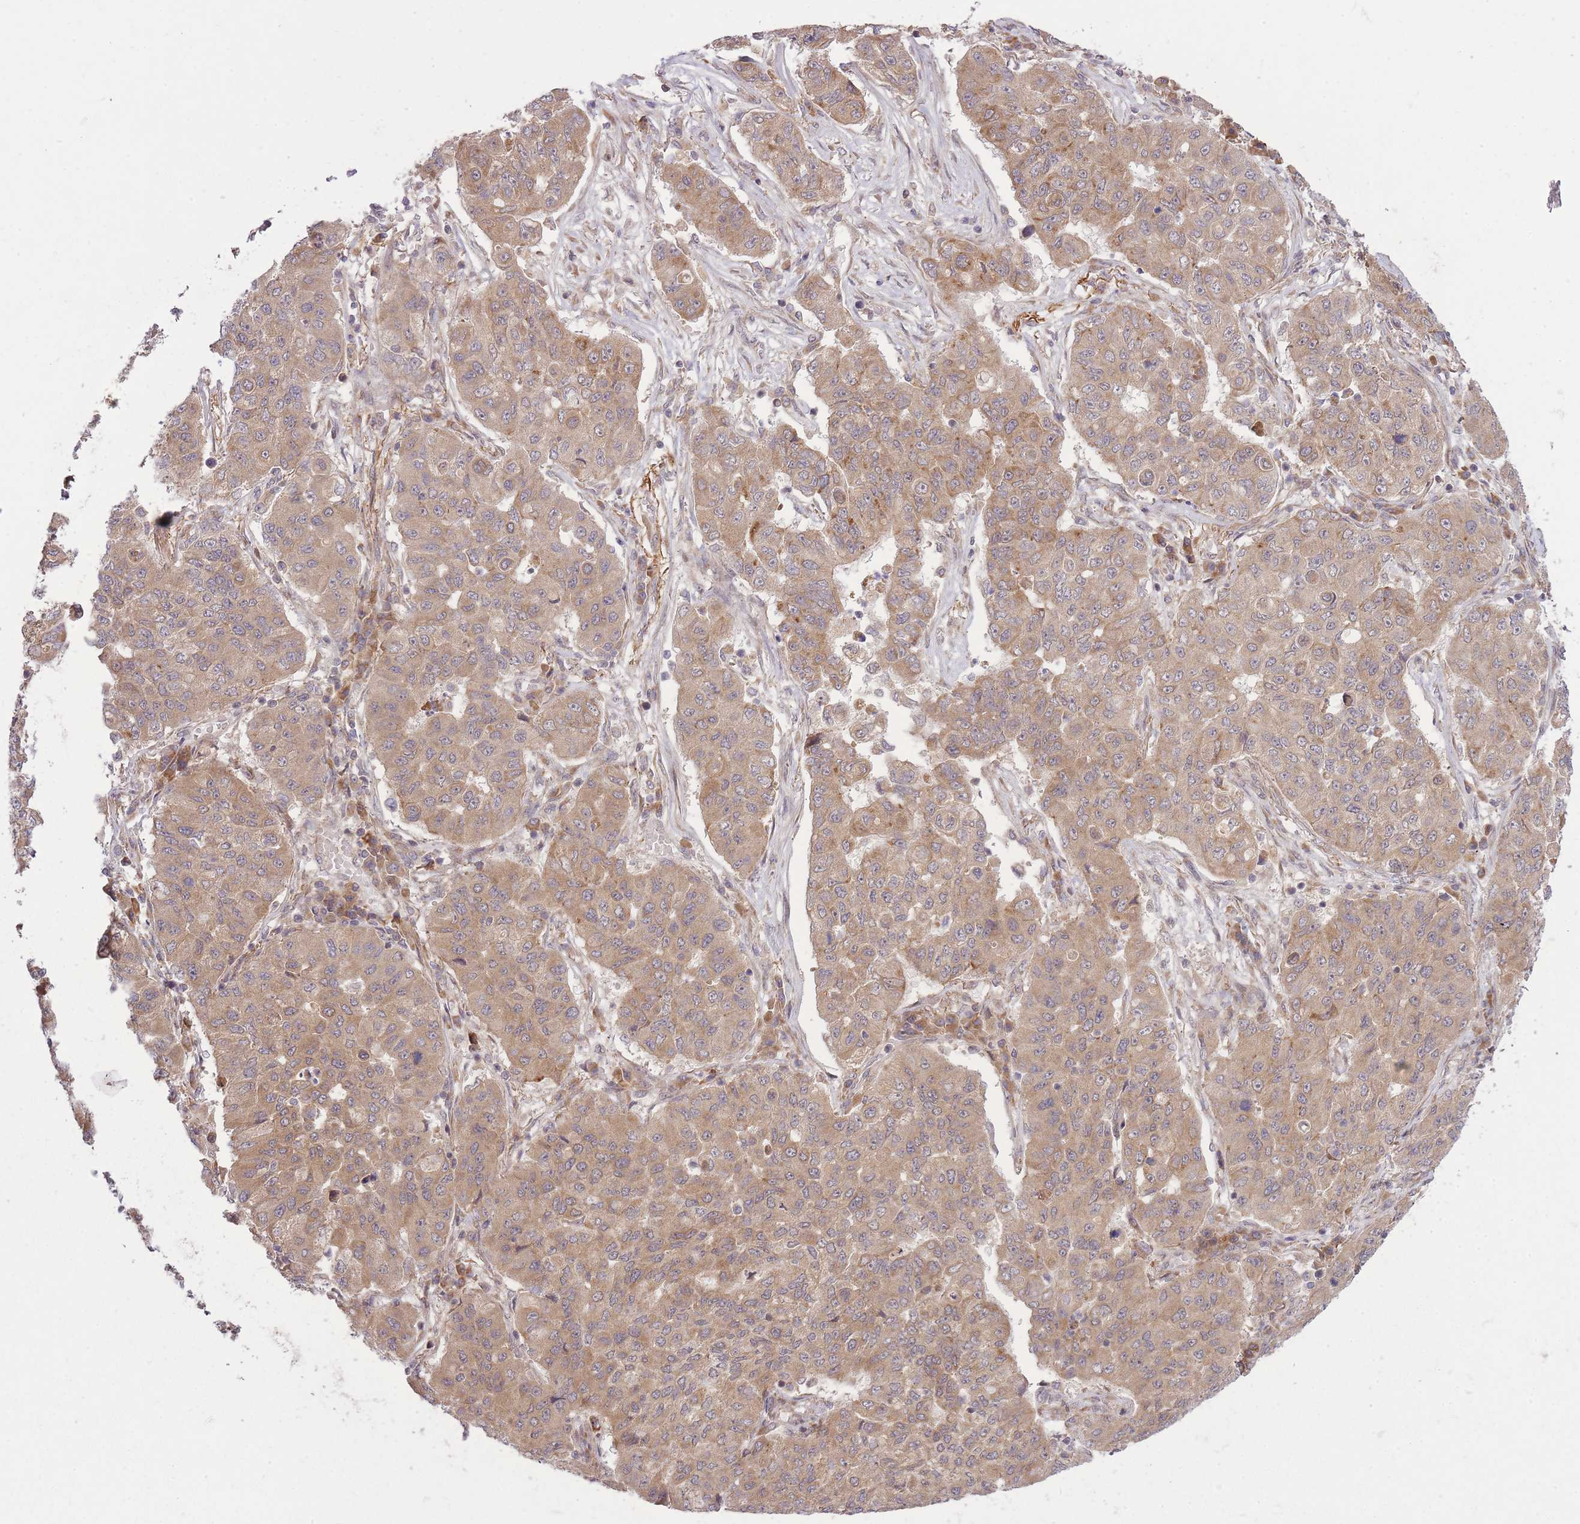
{"staining": {"intensity": "moderate", "quantity": ">75%", "location": "cytoplasmic/membranous"}, "tissue": "lung cancer", "cell_type": "Tumor cells", "image_type": "cancer", "snomed": [{"axis": "morphology", "description": "Squamous cell carcinoma, NOS"}, {"axis": "topography", "description": "Lung"}], "caption": "Squamous cell carcinoma (lung) tissue reveals moderate cytoplasmic/membranous positivity in approximately >75% of tumor cells, visualized by immunohistochemistry.", "gene": "ZNF391", "patient": {"sex": "male", "age": 74}}